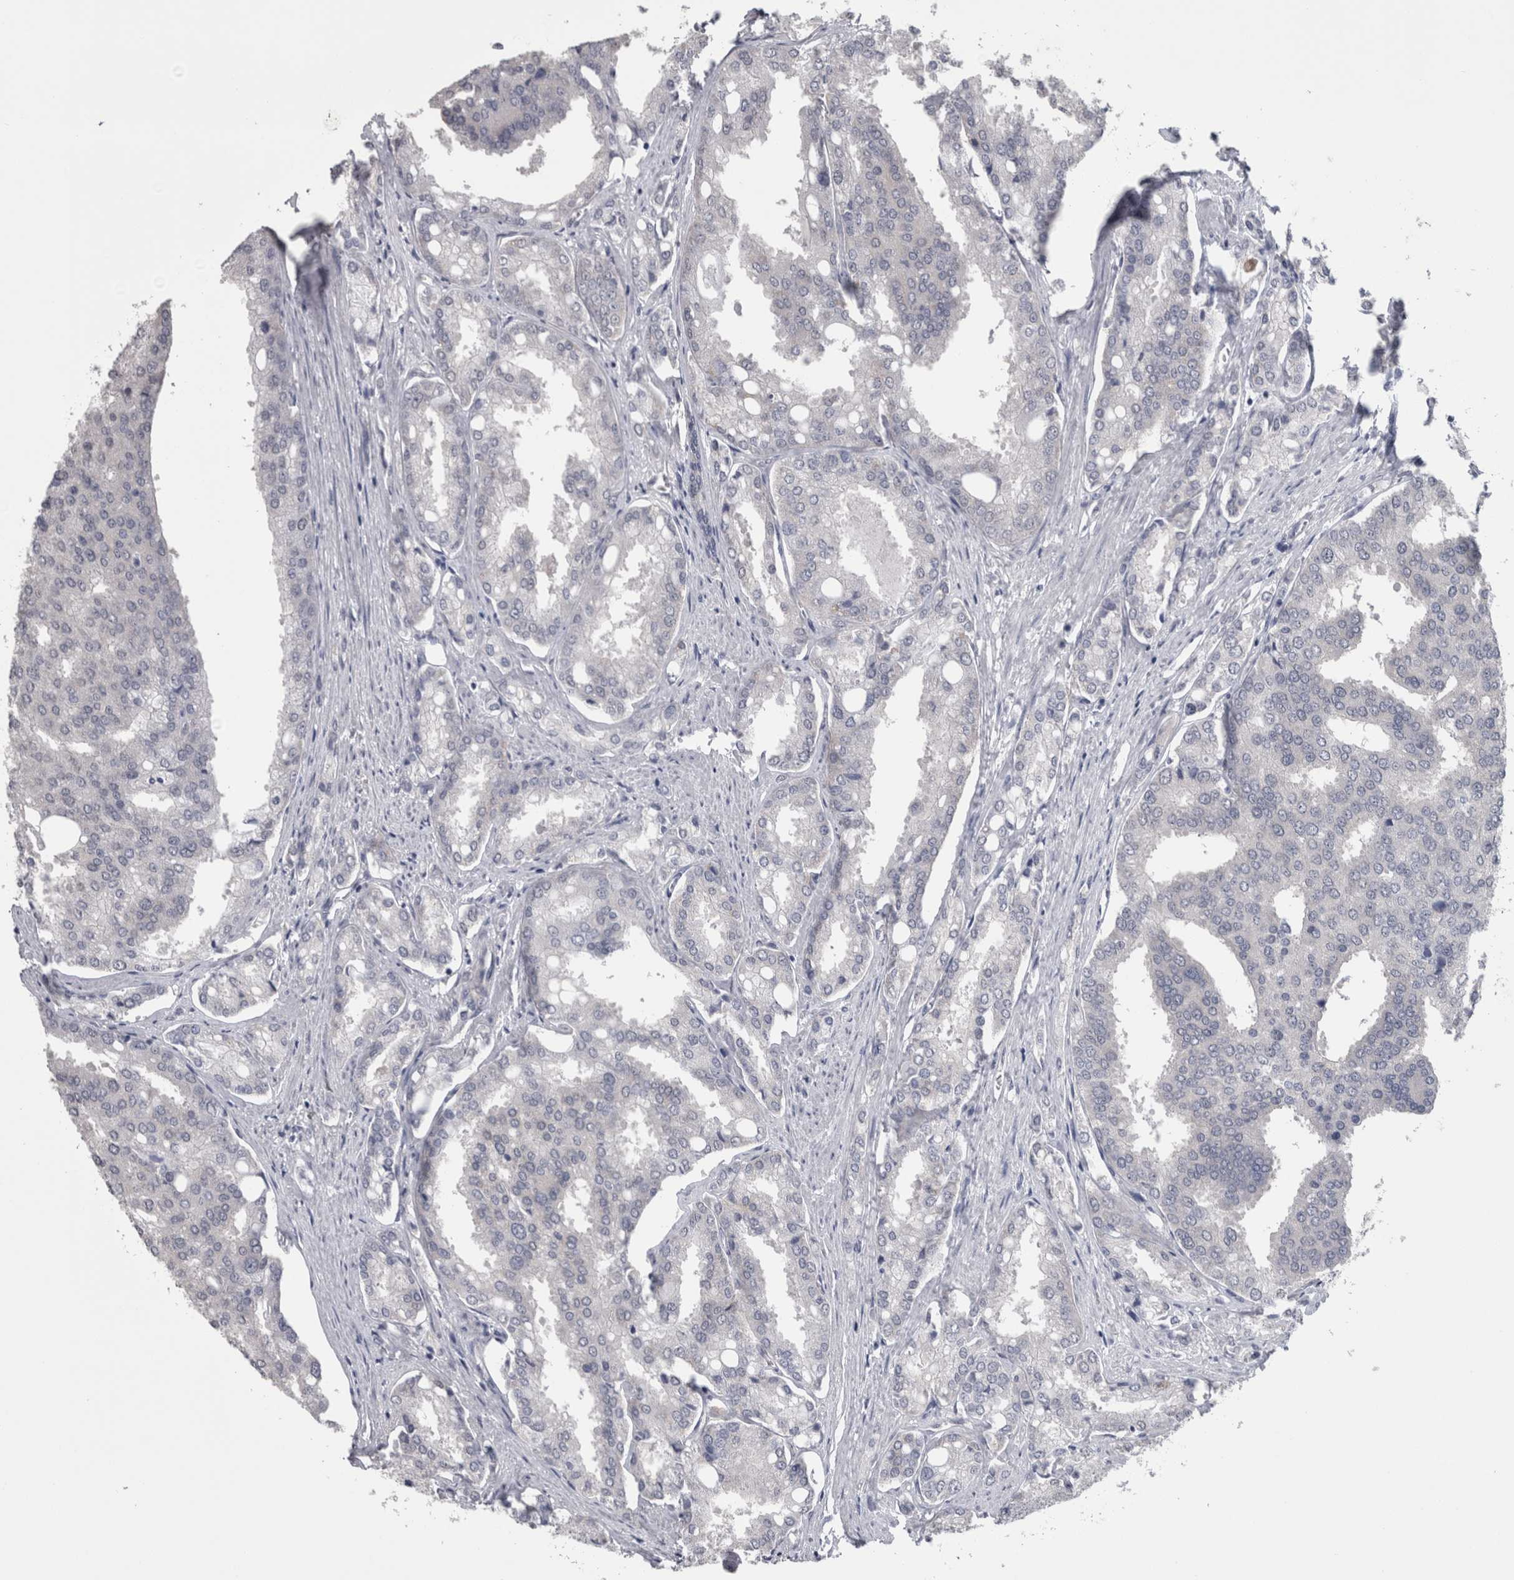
{"staining": {"intensity": "negative", "quantity": "none", "location": "none"}, "tissue": "prostate cancer", "cell_type": "Tumor cells", "image_type": "cancer", "snomed": [{"axis": "morphology", "description": "Adenocarcinoma, High grade"}, {"axis": "topography", "description": "Prostate"}], "caption": "This is an immunohistochemistry histopathology image of human prostate adenocarcinoma (high-grade). There is no staining in tumor cells.", "gene": "DDX6", "patient": {"sex": "male", "age": 50}}